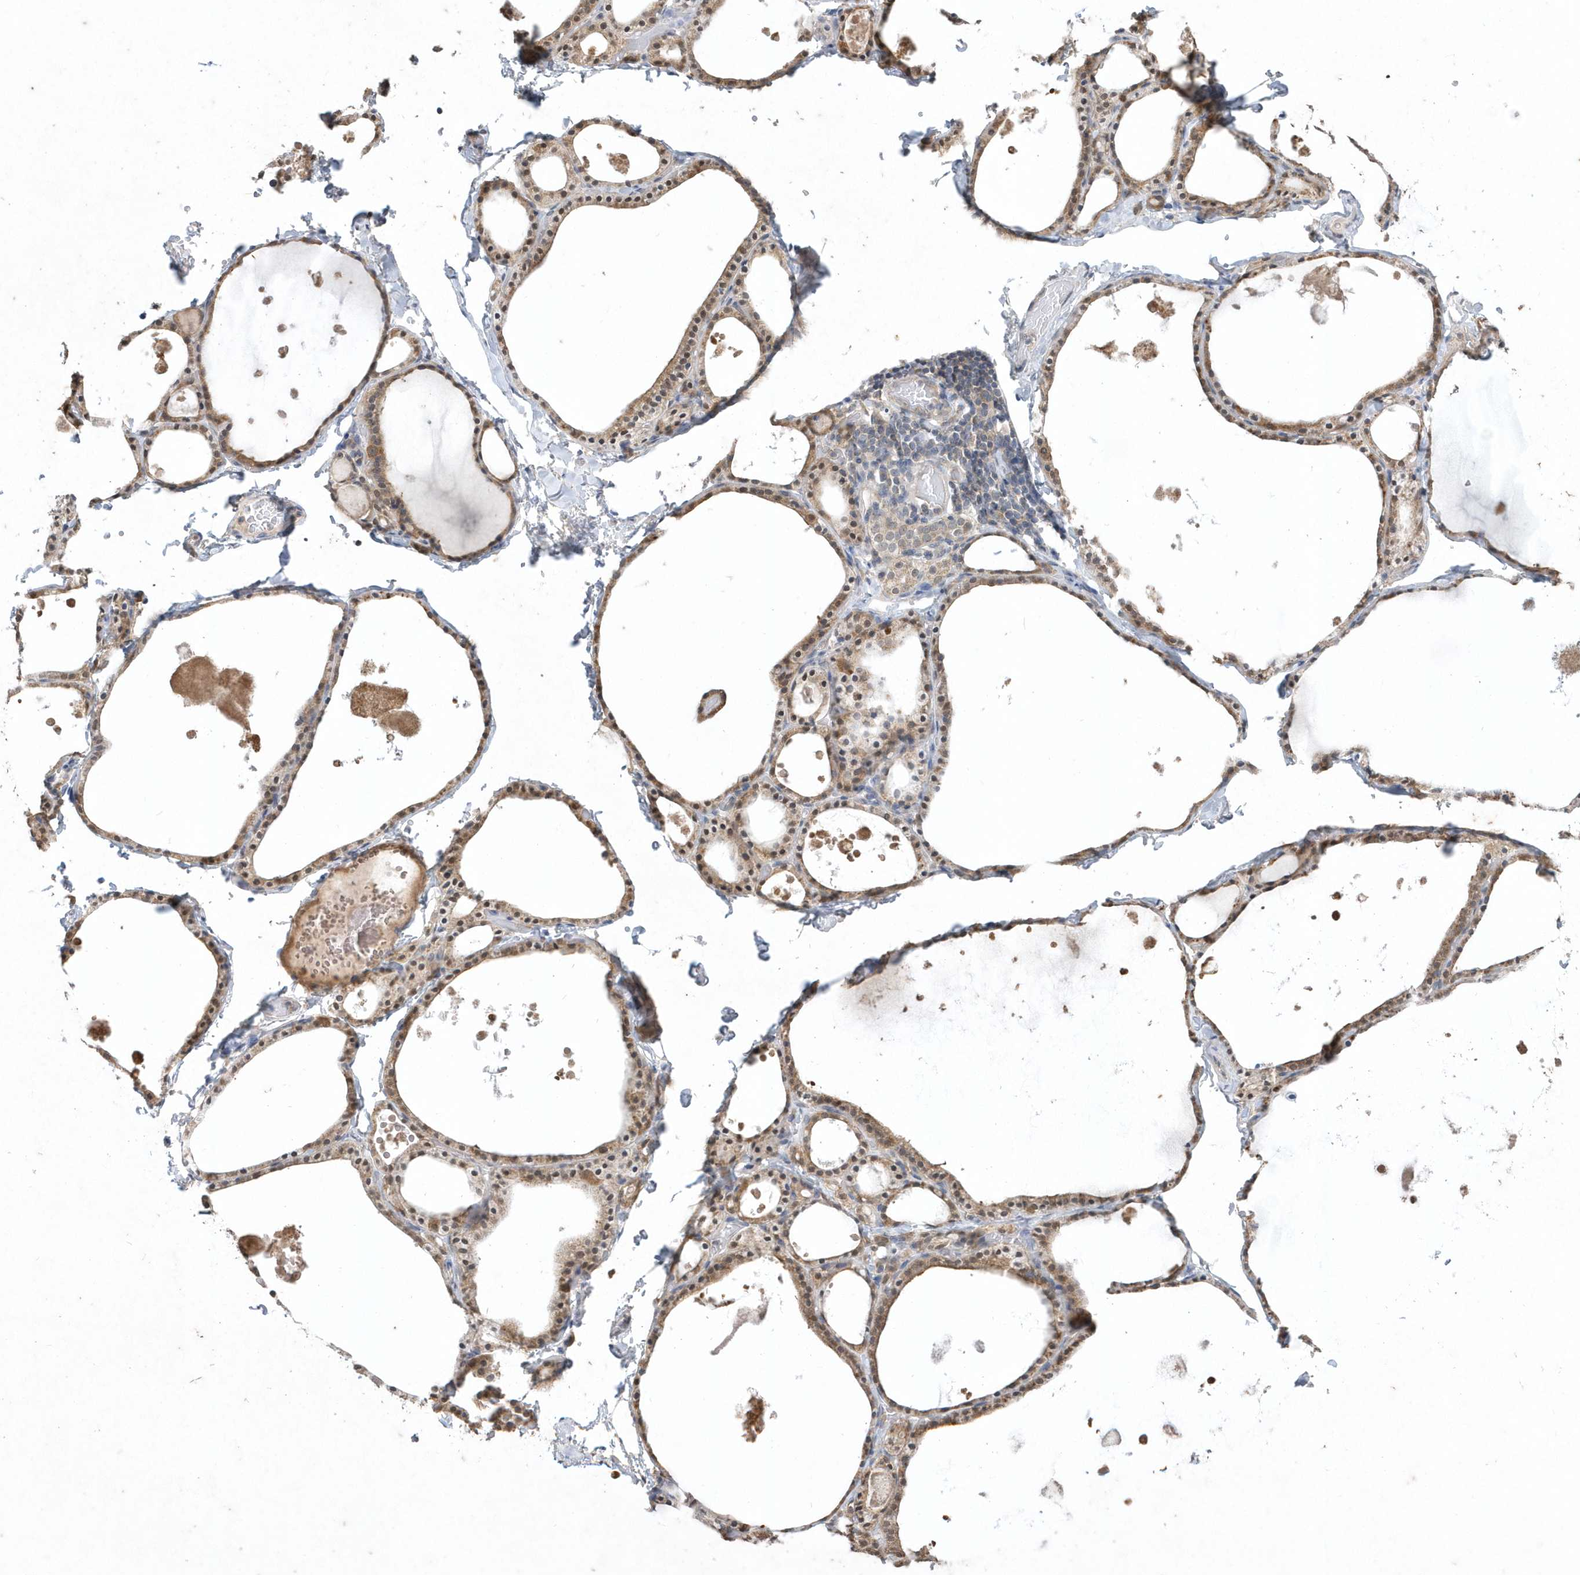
{"staining": {"intensity": "moderate", "quantity": ">75%", "location": "cytoplasmic/membranous,nuclear"}, "tissue": "thyroid gland", "cell_type": "Glandular cells", "image_type": "normal", "snomed": [{"axis": "morphology", "description": "Normal tissue, NOS"}, {"axis": "topography", "description": "Thyroid gland"}], "caption": "A histopathology image of human thyroid gland stained for a protein displays moderate cytoplasmic/membranous,nuclear brown staining in glandular cells.", "gene": "AKR7A2", "patient": {"sex": "male", "age": 56}}